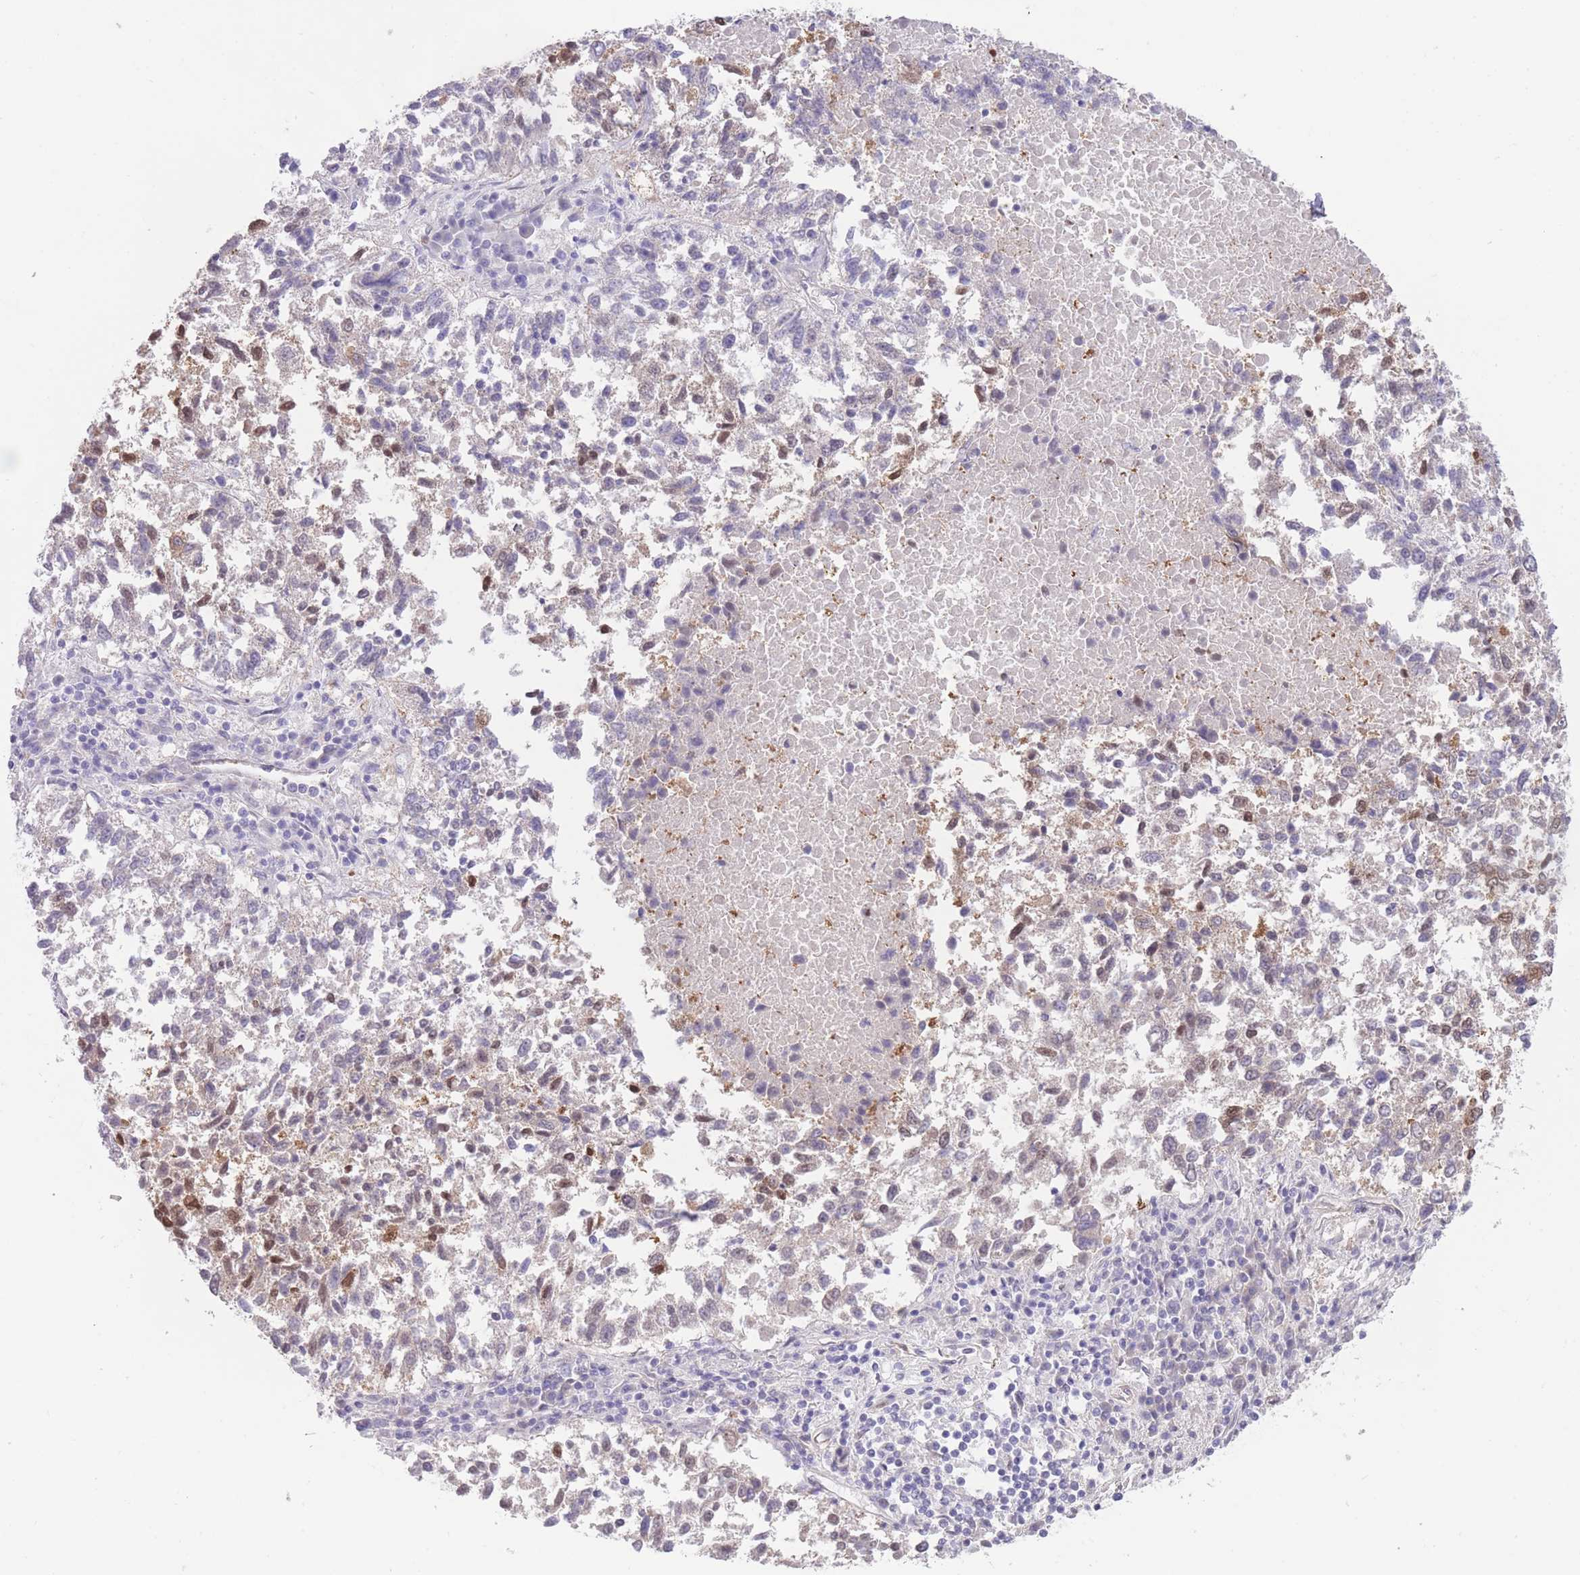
{"staining": {"intensity": "moderate", "quantity": "<25%", "location": "nuclear"}, "tissue": "lung cancer", "cell_type": "Tumor cells", "image_type": "cancer", "snomed": [{"axis": "morphology", "description": "Squamous cell carcinoma, NOS"}, {"axis": "topography", "description": "Lung"}], "caption": "Moderate nuclear positivity for a protein is identified in about <25% of tumor cells of lung cancer (squamous cell carcinoma) using IHC.", "gene": "QTRT1", "patient": {"sex": "male", "age": 73}}